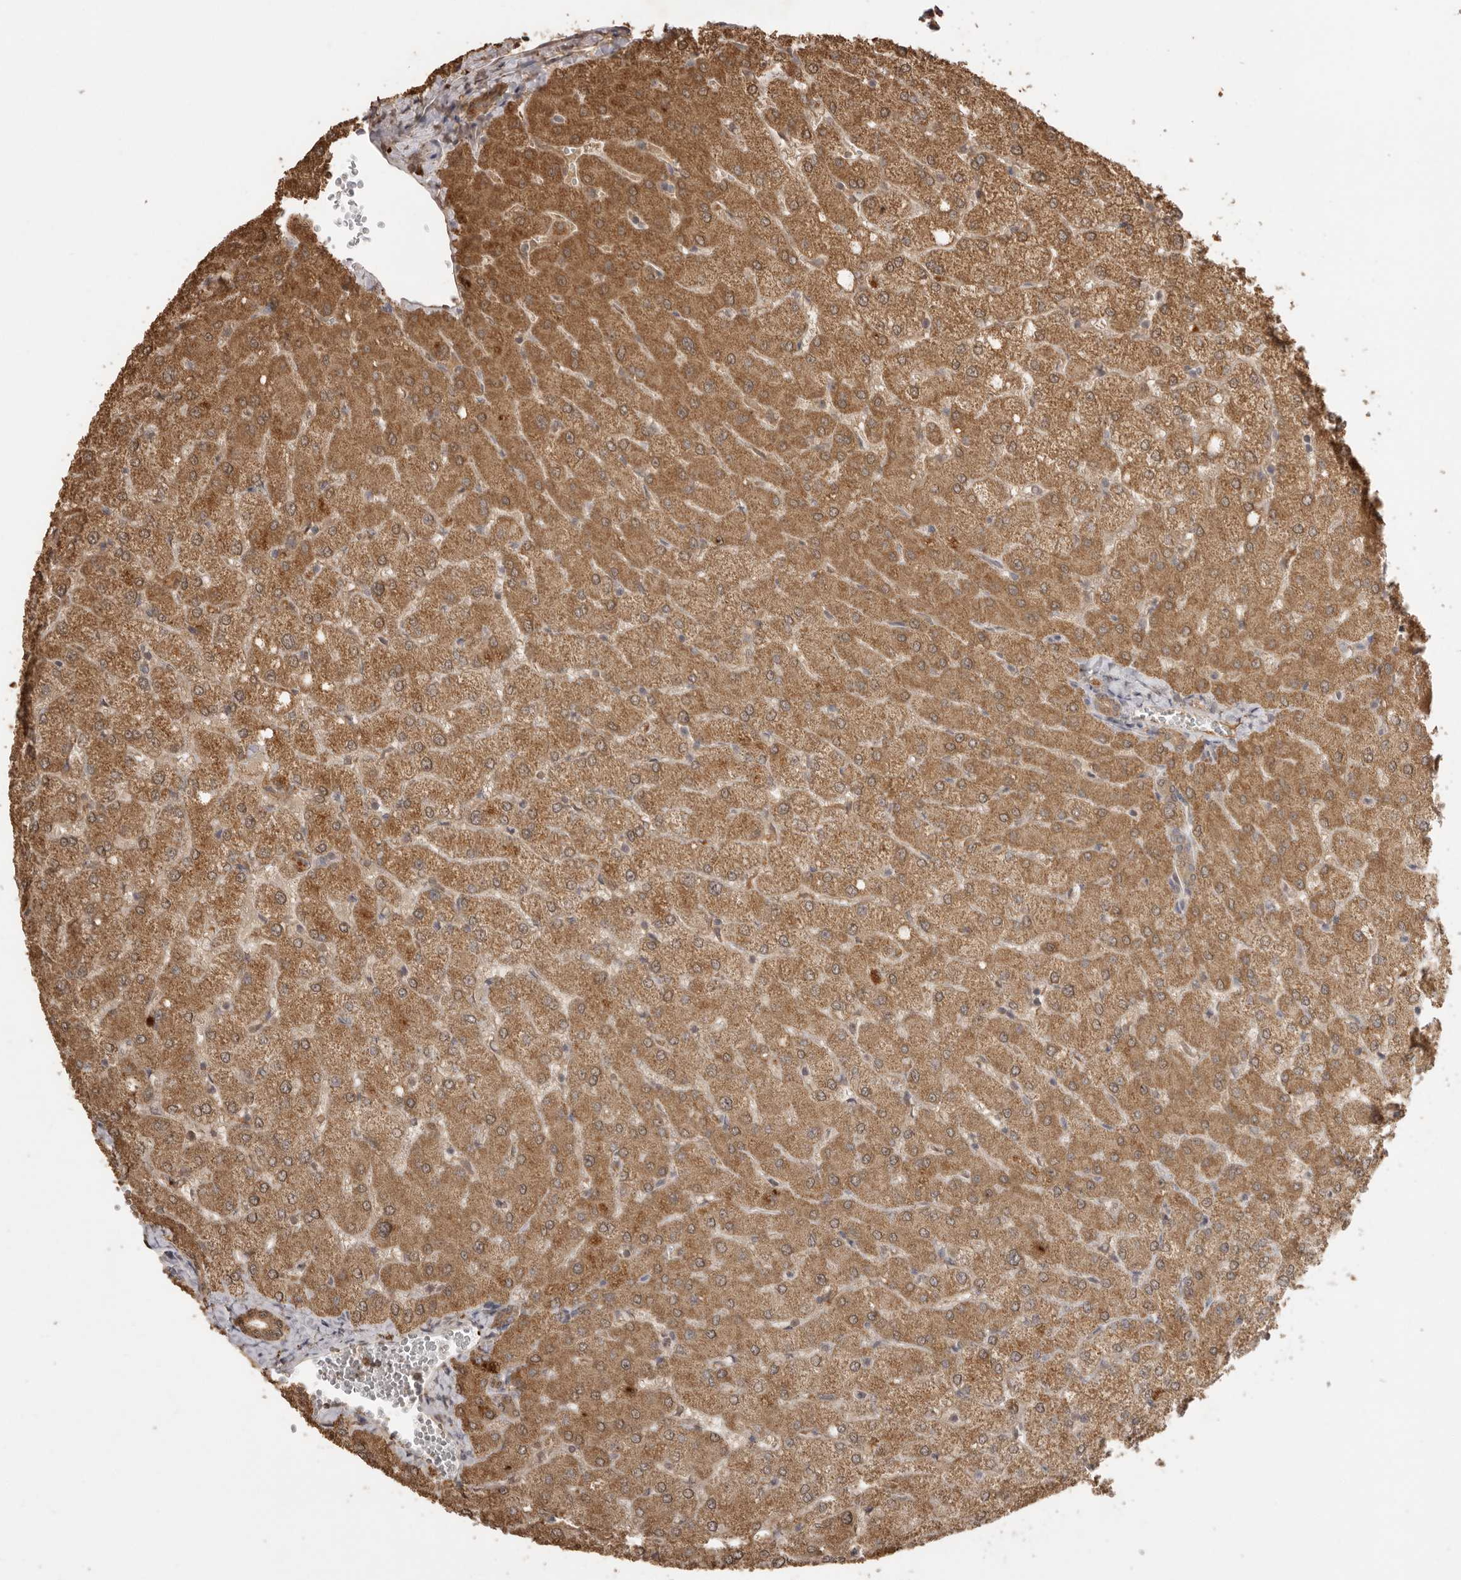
{"staining": {"intensity": "moderate", "quantity": ">75%", "location": "cytoplasmic/membranous"}, "tissue": "liver", "cell_type": "Cholangiocytes", "image_type": "normal", "snomed": [{"axis": "morphology", "description": "Normal tissue, NOS"}, {"axis": "topography", "description": "Liver"}], "caption": "This histopathology image shows IHC staining of normal human liver, with medium moderate cytoplasmic/membranous expression in about >75% of cholangiocytes.", "gene": "JAG2", "patient": {"sex": "female", "age": 54}}